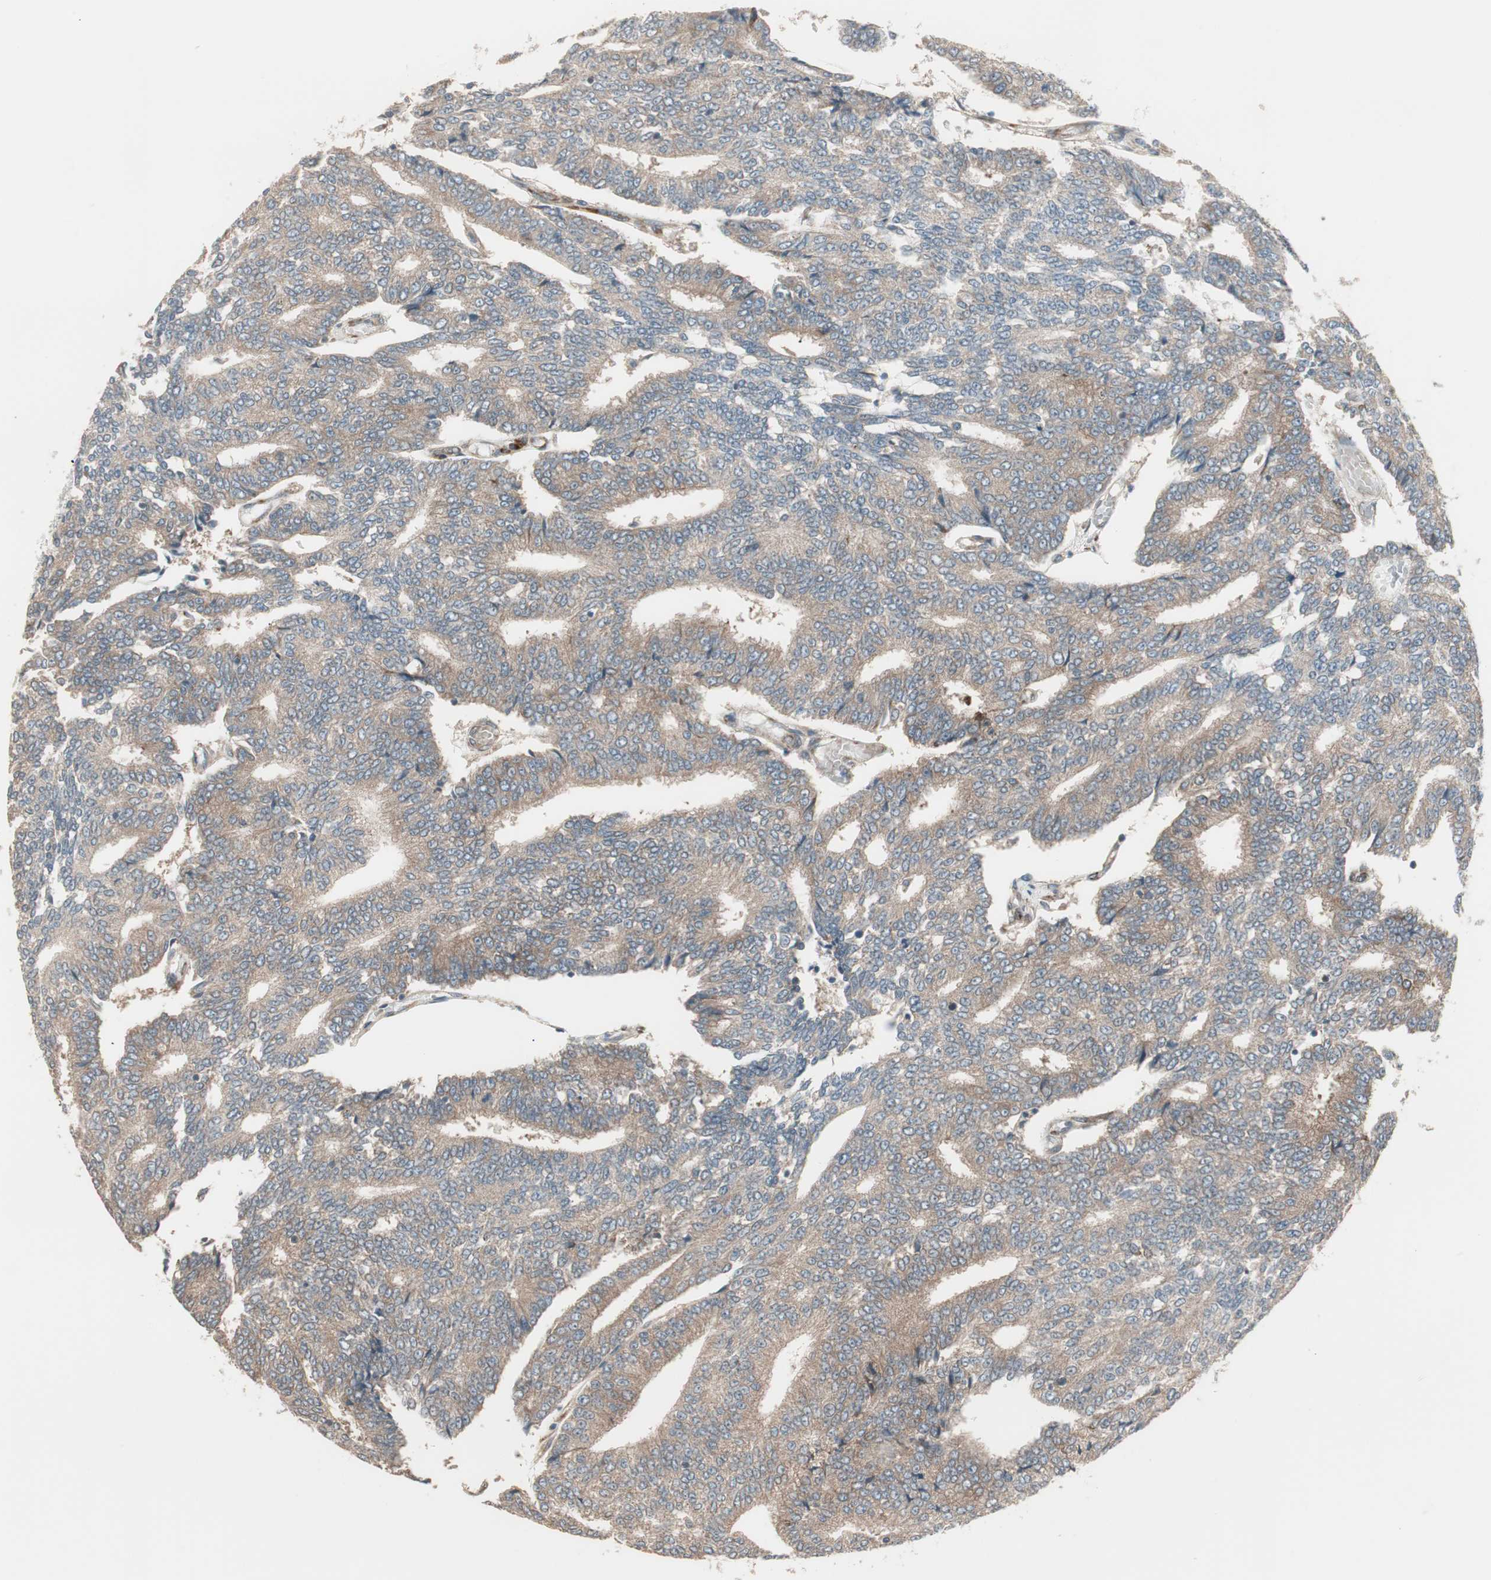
{"staining": {"intensity": "moderate", "quantity": ">75%", "location": "cytoplasmic/membranous"}, "tissue": "prostate cancer", "cell_type": "Tumor cells", "image_type": "cancer", "snomed": [{"axis": "morphology", "description": "Adenocarcinoma, High grade"}, {"axis": "topography", "description": "Prostate"}], "caption": "The image exhibits a brown stain indicating the presence of a protein in the cytoplasmic/membranous of tumor cells in prostate cancer.", "gene": "PPP2R5E", "patient": {"sex": "male", "age": 55}}